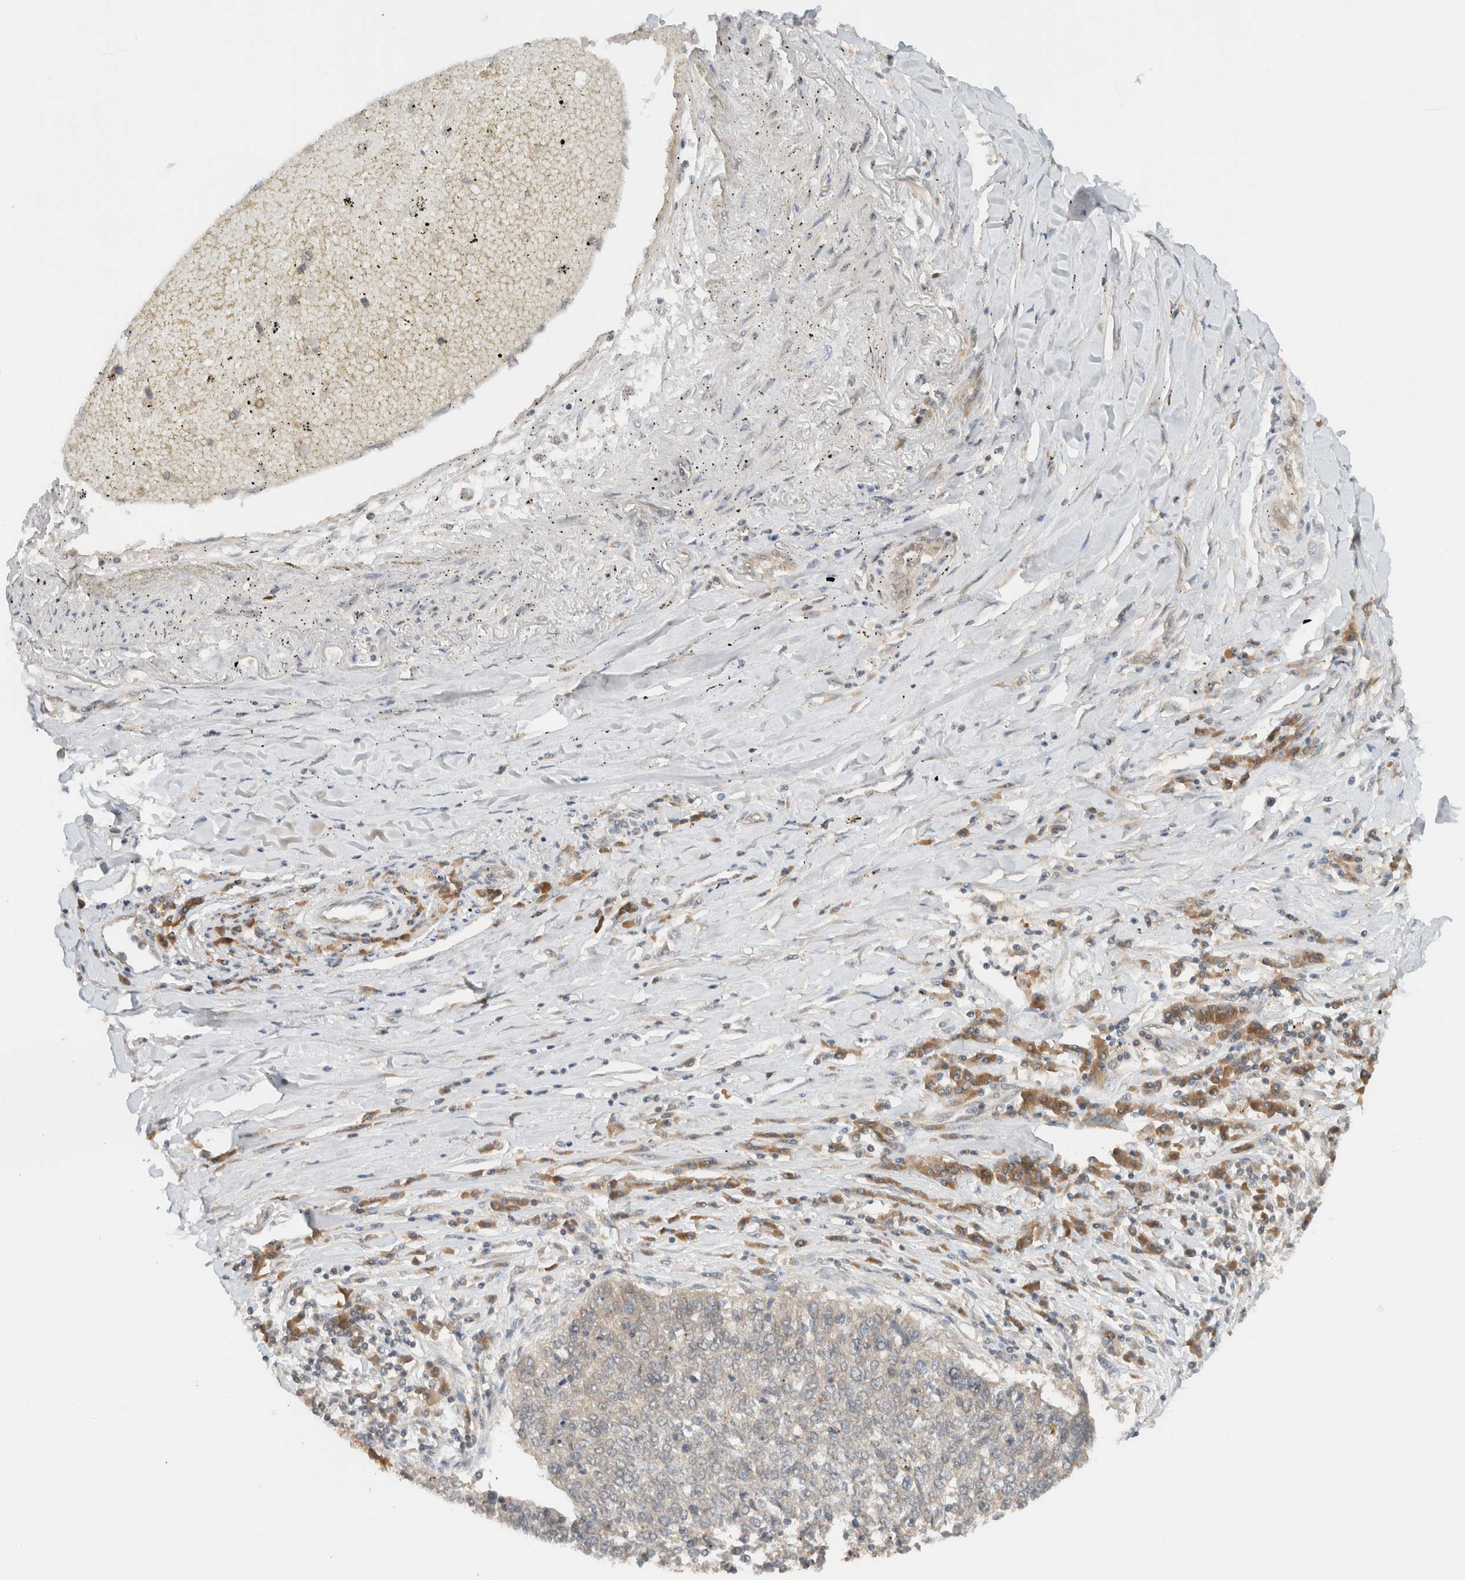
{"staining": {"intensity": "negative", "quantity": "none", "location": "none"}, "tissue": "lung cancer", "cell_type": "Tumor cells", "image_type": "cancer", "snomed": [{"axis": "morphology", "description": "Normal tissue, NOS"}, {"axis": "morphology", "description": "Squamous cell carcinoma, NOS"}, {"axis": "topography", "description": "Cartilage tissue"}, {"axis": "topography", "description": "Bronchus"}, {"axis": "topography", "description": "Lung"}, {"axis": "topography", "description": "Peripheral nerve tissue"}], "caption": "Human squamous cell carcinoma (lung) stained for a protein using immunohistochemistry demonstrates no staining in tumor cells.", "gene": "ARFGEF2", "patient": {"sex": "female", "age": 49}}